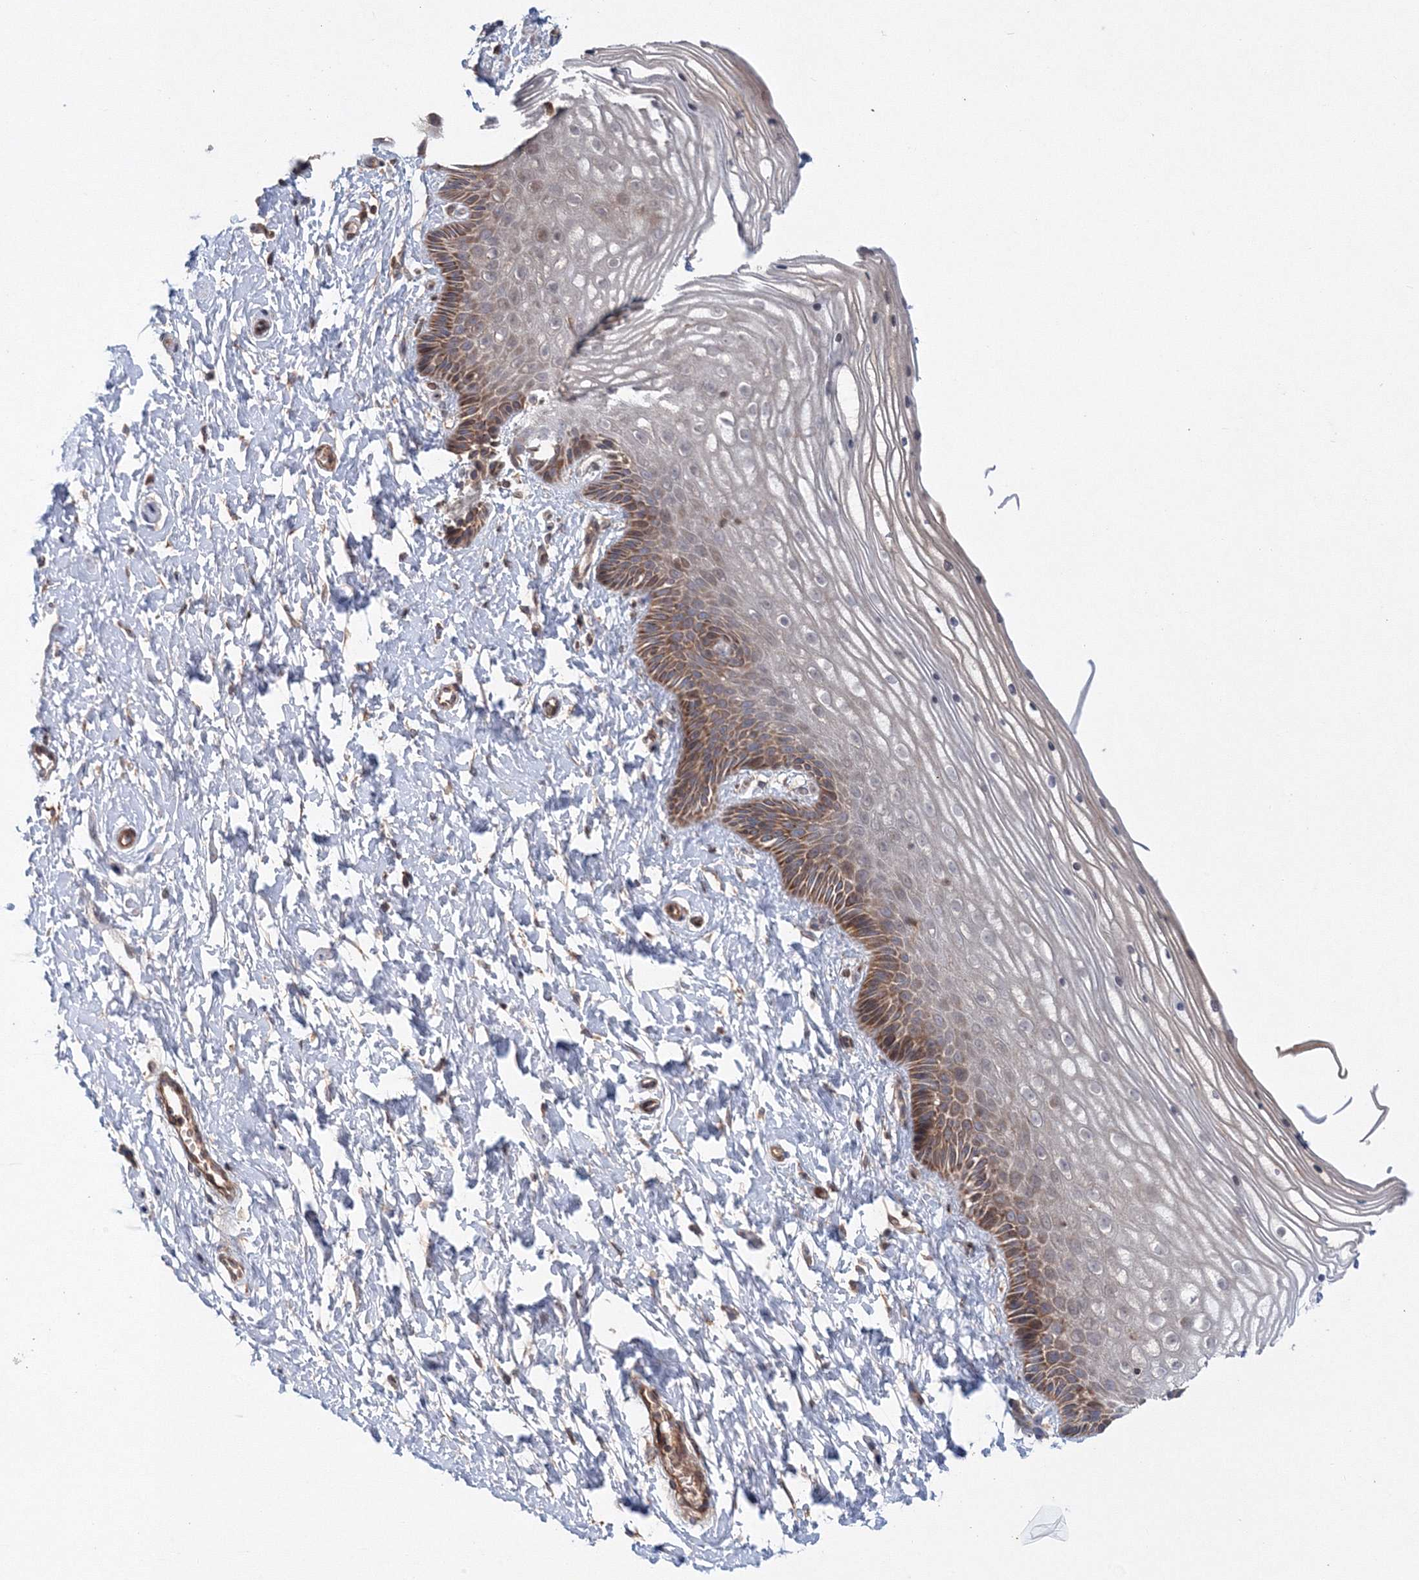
{"staining": {"intensity": "moderate", "quantity": "25%-75%", "location": "cytoplasmic/membranous"}, "tissue": "vagina", "cell_type": "Squamous epithelial cells", "image_type": "normal", "snomed": [{"axis": "morphology", "description": "Normal tissue, NOS"}, {"axis": "topography", "description": "Vagina"}, {"axis": "topography", "description": "Cervix"}], "caption": "Vagina stained with a brown dye demonstrates moderate cytoplasmic/membranous positive positivity in approximately 25%-75% of squamous epithelial cells.", "gene": "NOA1", "patient": {"sex": "female", "age": 40}}